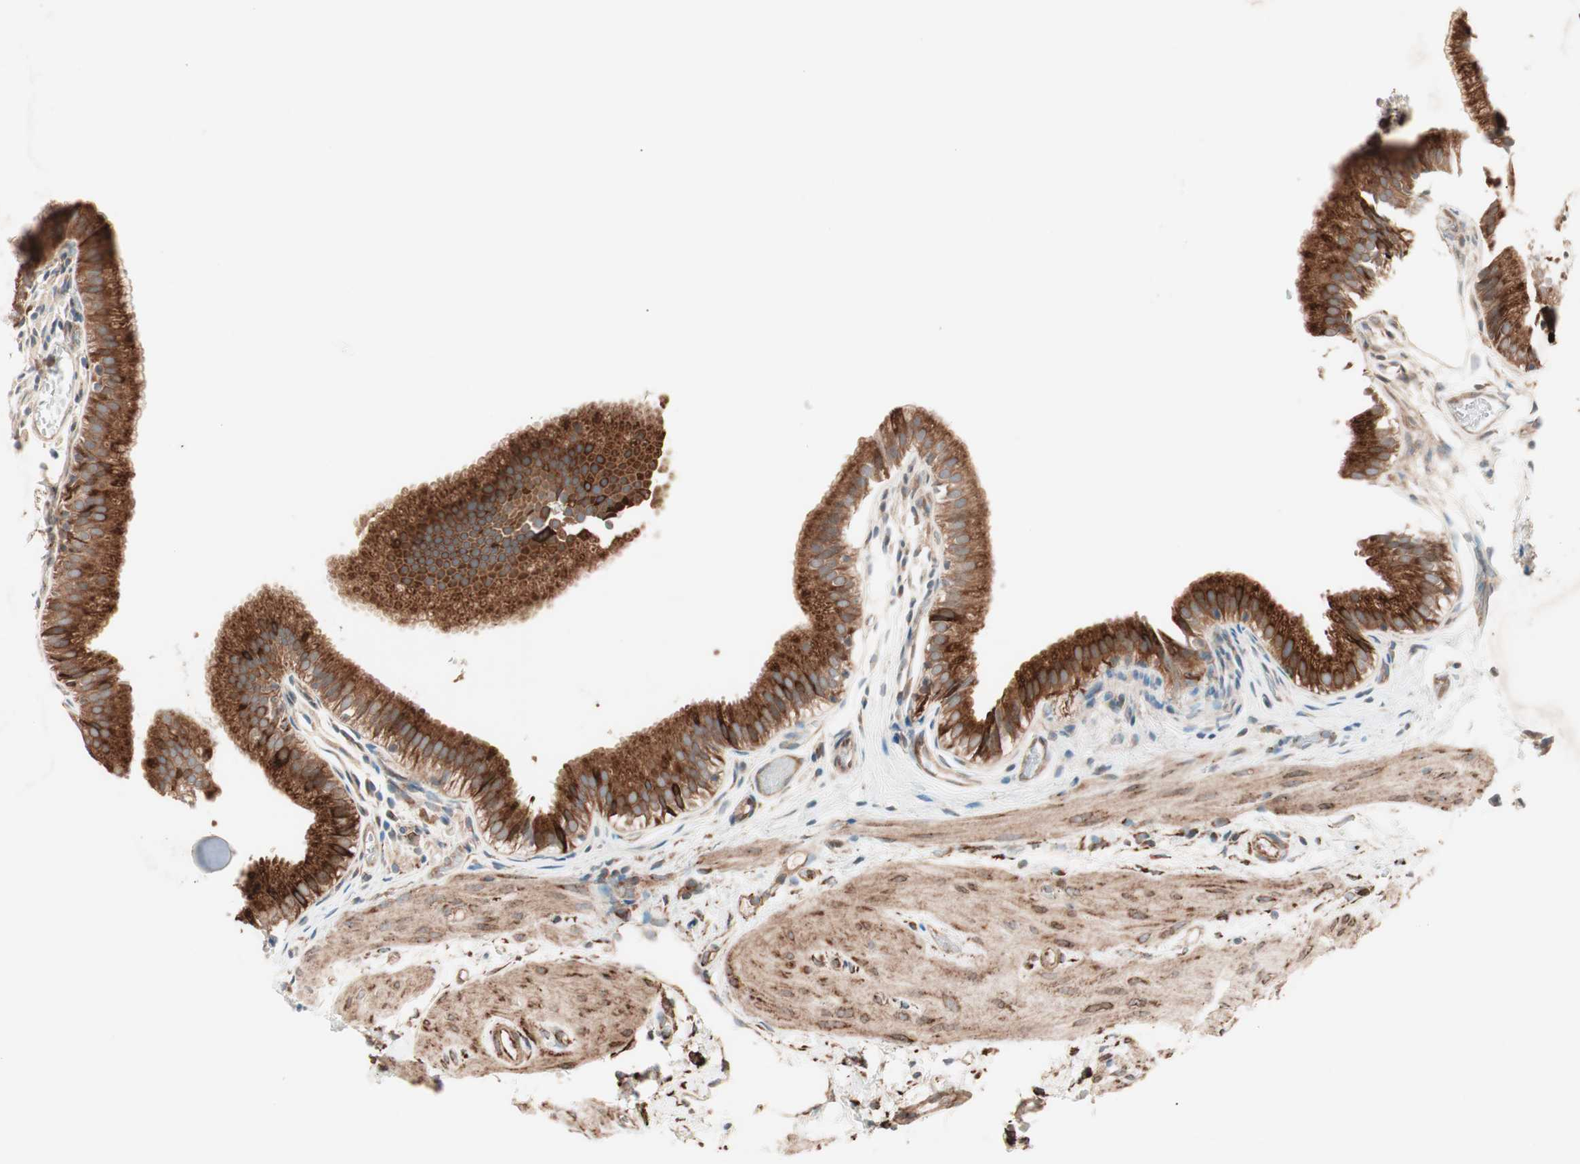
{"staining": {"intensity": "strong", "quantity": ">75%", "location": "cytoplasmic/membranous"}, "tissue": "gallbladder", "cell_type": "Glandular cells", "image_type": "normal", "snomed": [{"axis": "morphology", "description": "Normal tissue, NOS"}, {"axis": "topography", "description": "Gallbladder"}], "caption": "An immunohistochemistry histopathology image of benign tissue is shown. Protein staining in brown labels strong cytoplasmic/membranous positivity in gallbladder within glandular cells. (DAB (3,3'-diaminobenzidine) IHC with brightfield microscopy, high magnification).", "gene": "VEGFA", "patient": {"sex": "female", "age": 26}}